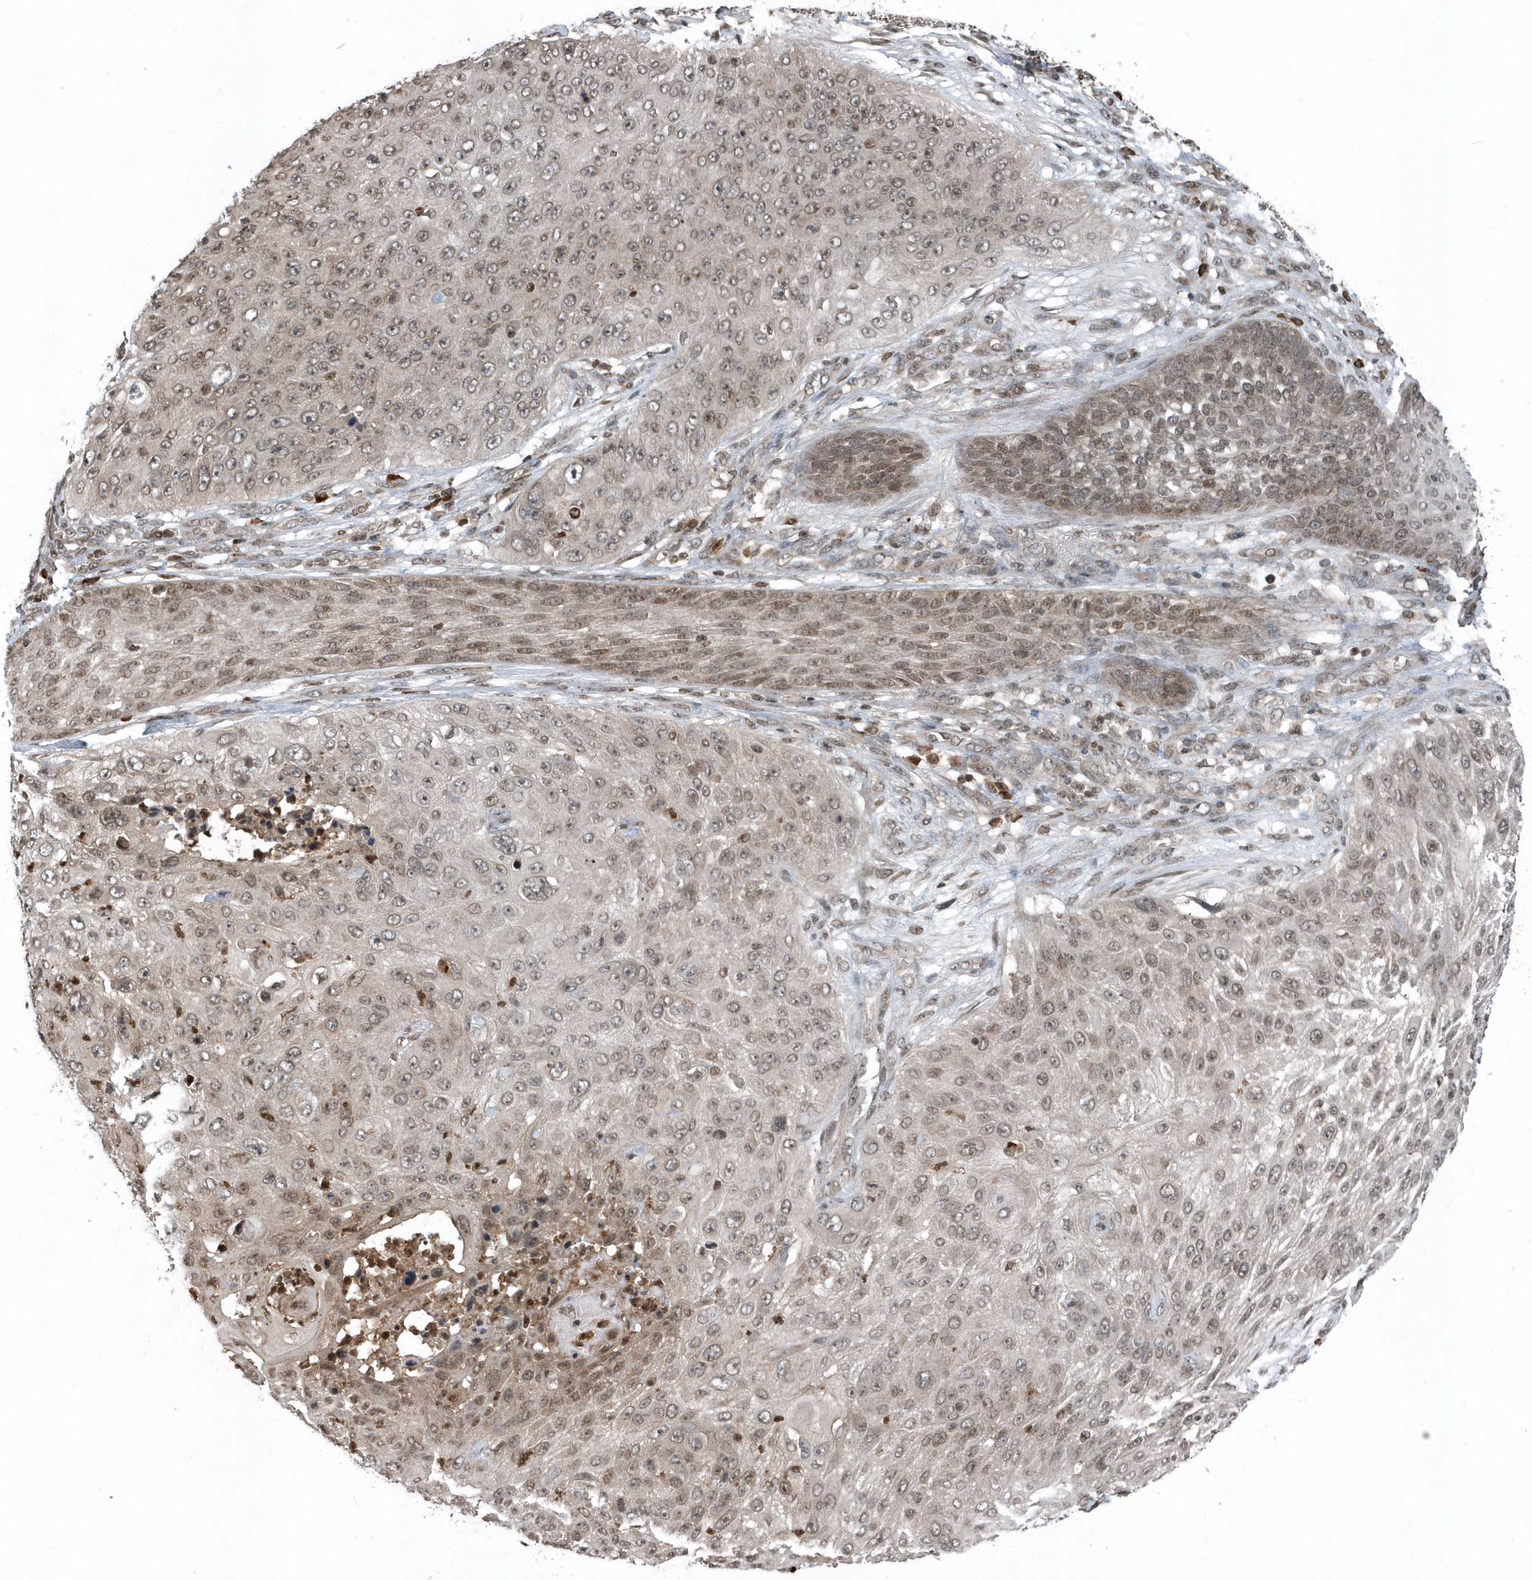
{"staining": {"intensity": "weak", "quantity": "25%-75%", "location": "nuclear"}, "tissue": "skin cancer", "cell_type": "Tumor cells", "image_type": "cancer", "snomed": [{"axis": "morphology", "description": "Squamous cell carcinoma, NOS"}, {"axis": "topography", "description": "Skin"}], "caption": "The image displays immunohistochemical staining of skin cancer (squamous cell carcinoma). There is weak nuclear expression is present in approximately 25%-75% of tumor cells. Immunohistochemistry stains the protein of interest in brown and the nuclei are stained blue.", "gene": "EIF2B1", "patient": {"sex": "female", "age": 80}}